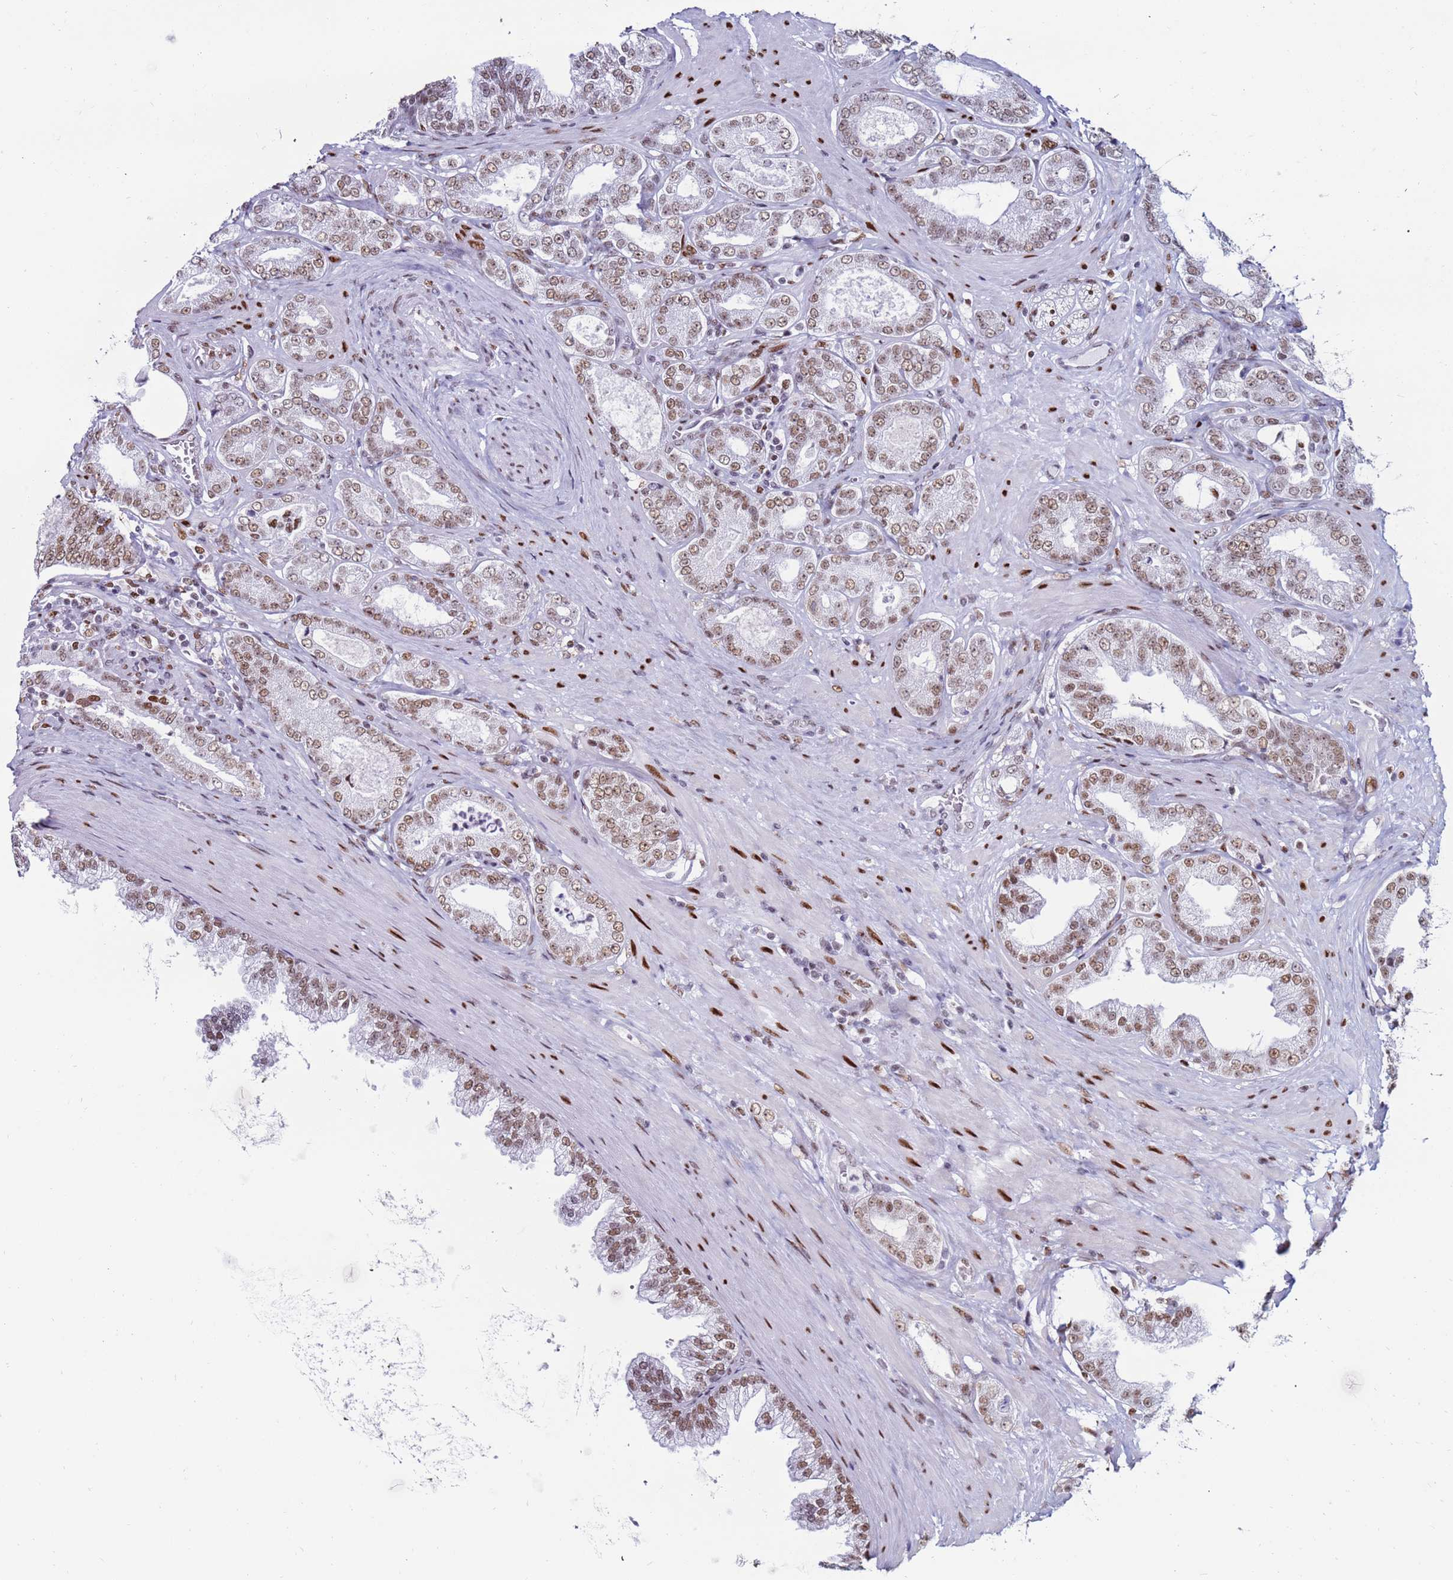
{"staining": {"intensity": "moderate", "quantity": ">75%", "location": "nuclear"}, "tissue": "prostate cancer", "cell_type": "Tumor cells", "image_type": "cancer", "snomed": [{"axis": "morphology", "description": "Adenocarcinoma, Low grade"}, {"axis": "topography", "description": "Prostate"}], "caption": "About >75% of tumor cells in prostate cancer (adenocarcinoma (low-grade)) demonstrate moderate nuclear protein positivity as visualized by brown immunohistochemical staining.", "gene": "KPNA4", "patient": {"sex": "male", "age": 63}}